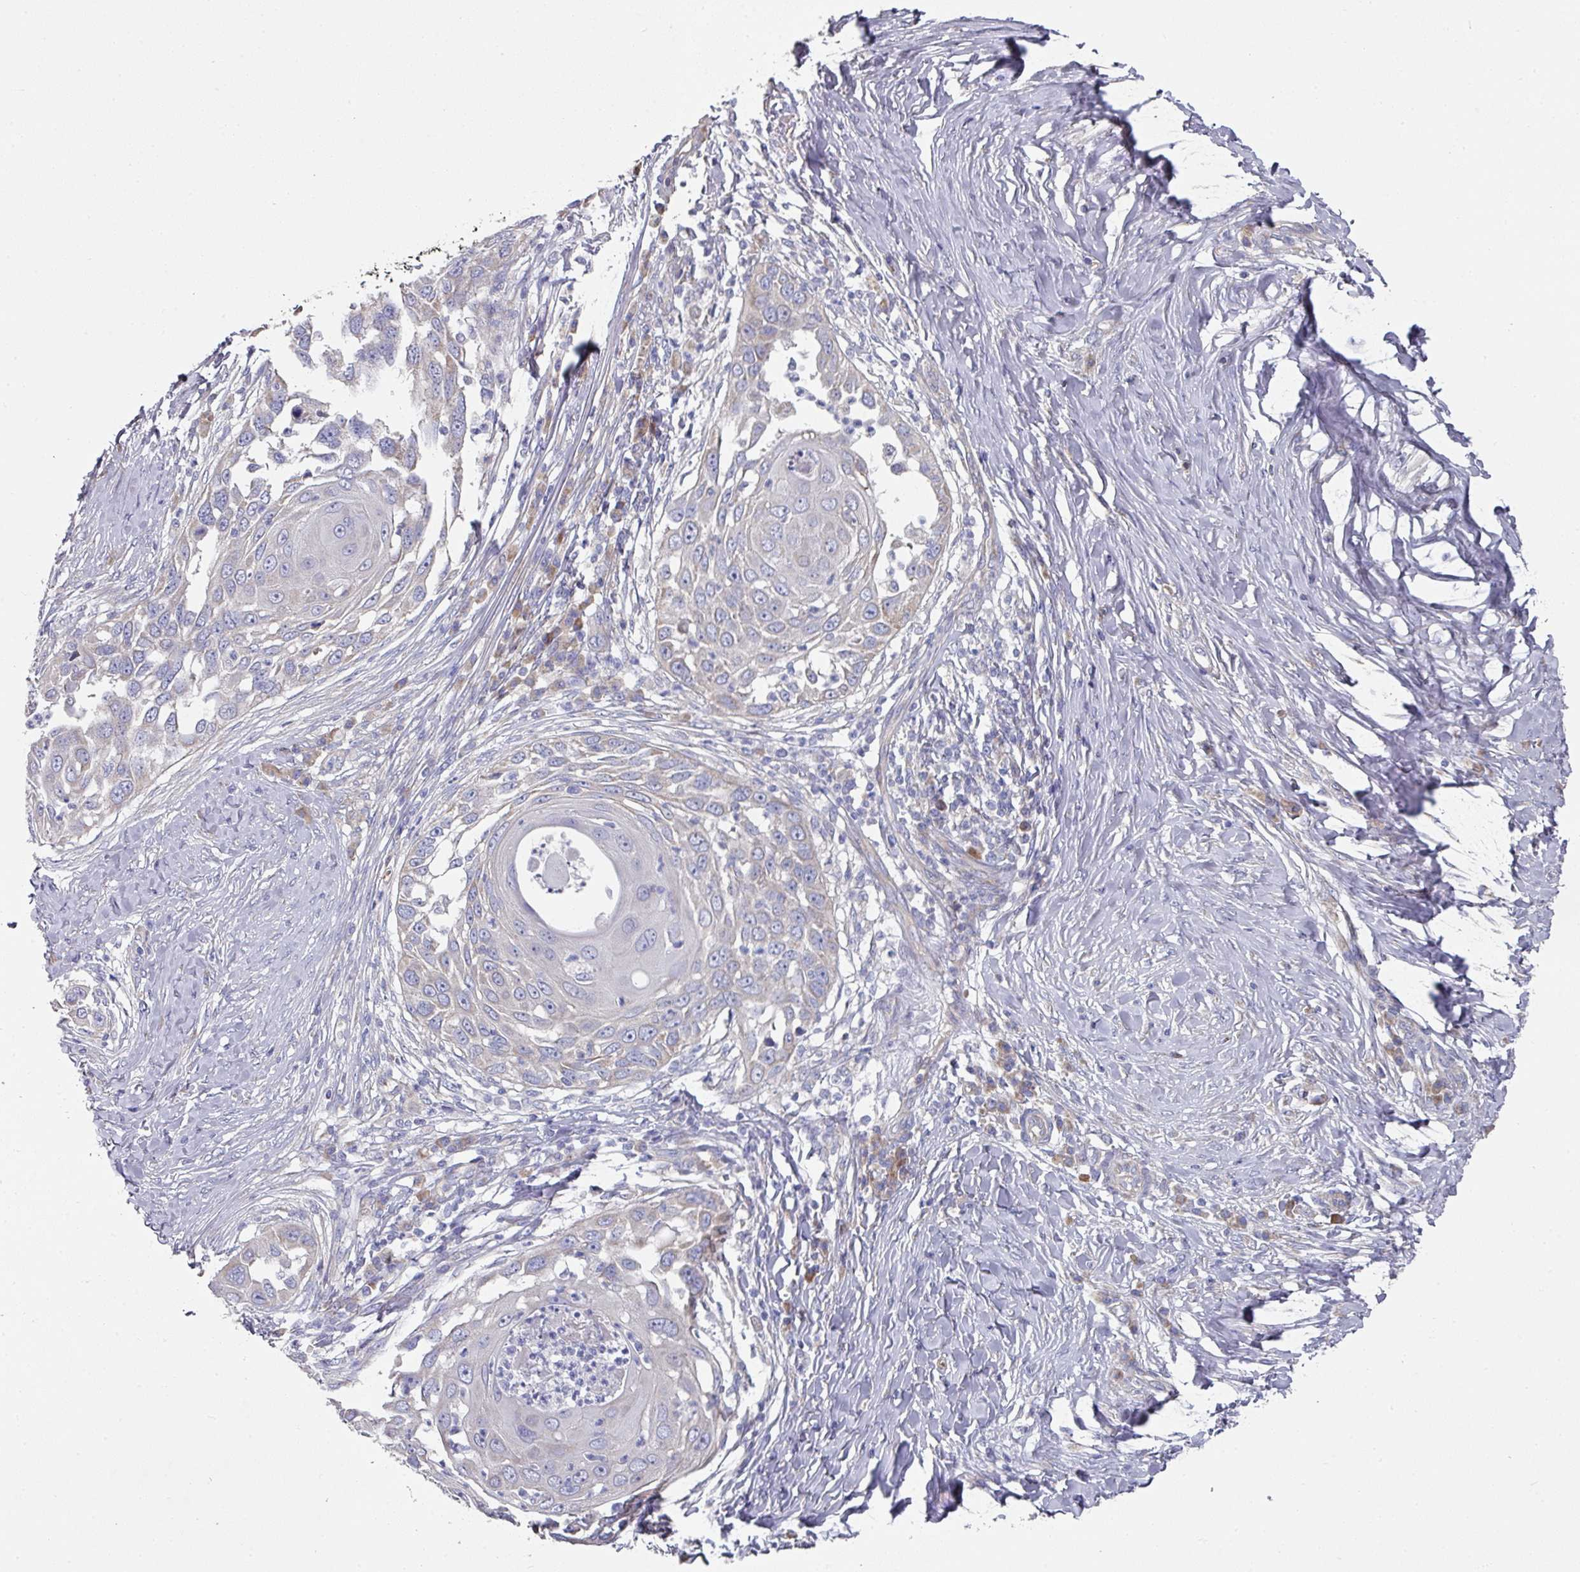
{"staining": {"intensity": "moderate", "quantity": "<25%", "location": "cytoplasmic/membranous"}, "tissue": "skin cancer", "cell_type": "Tumor cells", "image_type": "cancer", "snomed": [{"axis": "morphology", "description": "Squamous cell carcinoma, NOS"}, {"axis": "topography", "description": "Skin"}], "caption": "Protein analysis of skin cancer tissue exhibits moderate cytoplasmic/membranous staining in approximately <25% of tumor cells.", "gene": "PYROXD2", "patient": {"sex": "female", "age": 44}}